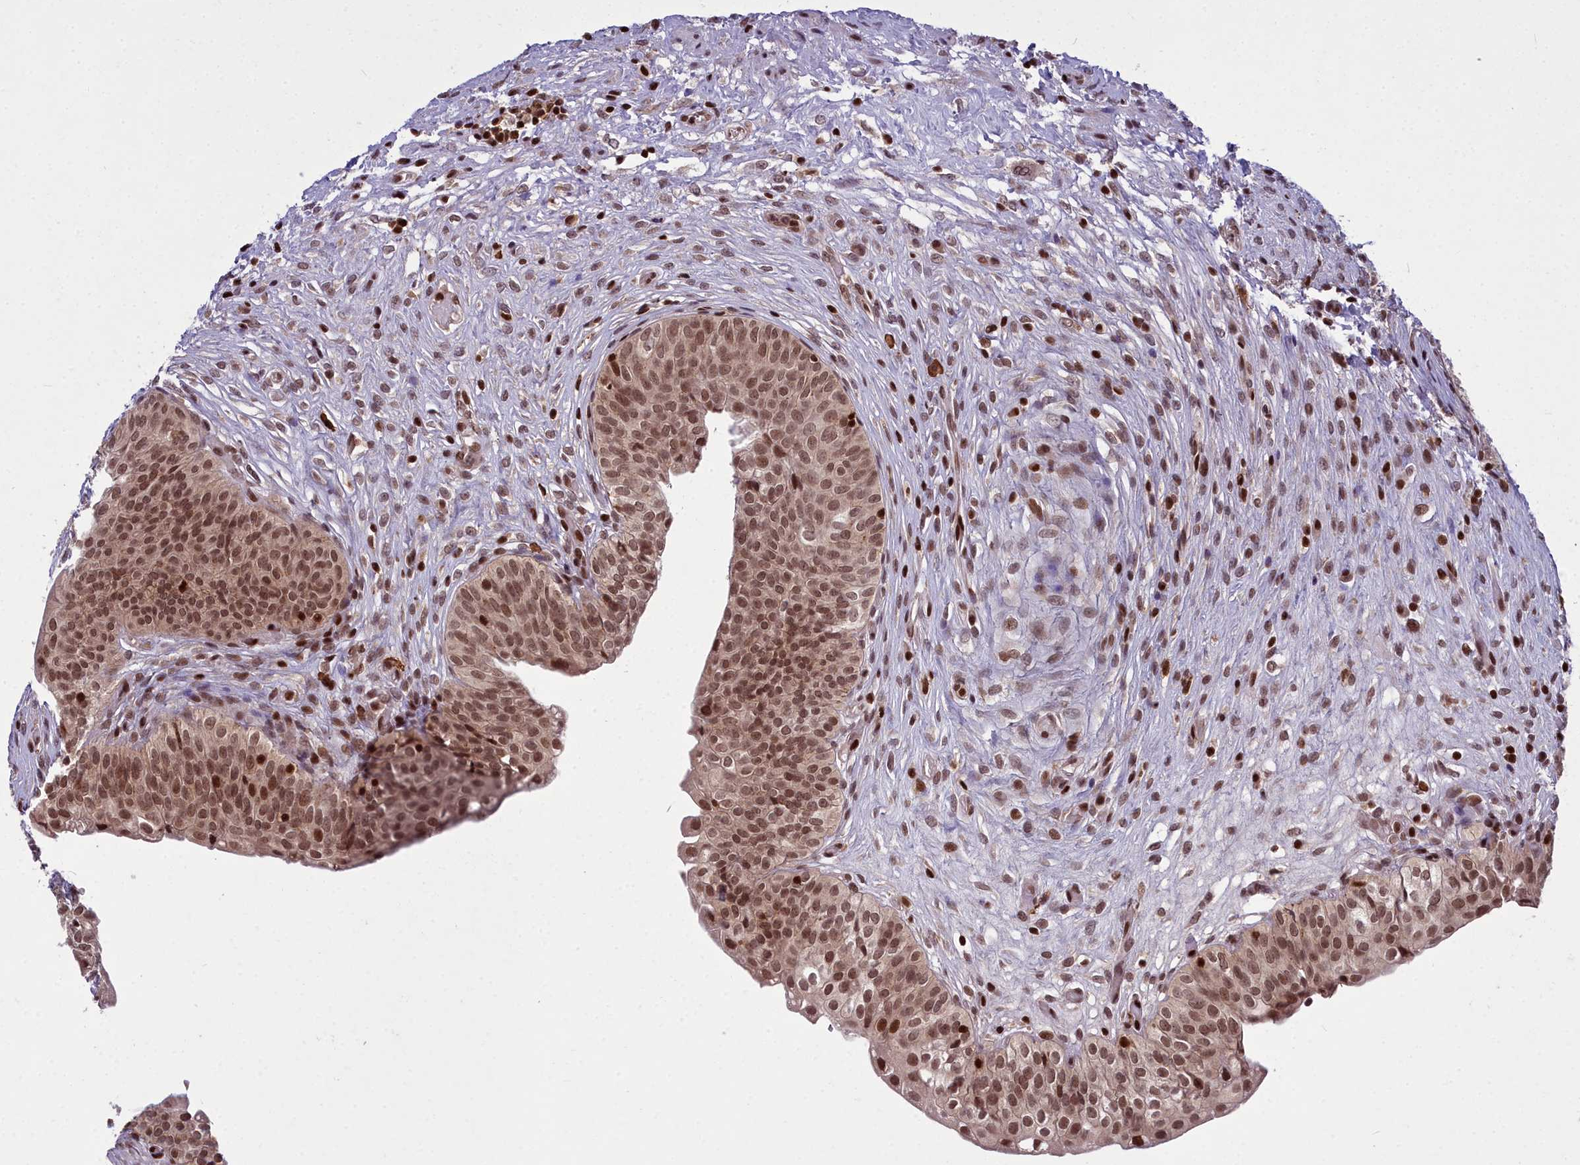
{"staining": {"intensity": "moderate", "quantity": ">75%", "location": "nuclear"}, "tissue": "urinary bladder", "cell_type": "Urothelial cells", "image_type": "normal", "snomed": [{"axis": "morphology", "description": "Normal tissue, NOS"}, {"axis": "topography", "description": "Urinary bladder"}], "caption": "High-magnification brightfield microscopy of normal urinary bladder stained with DAB (3,3'-diaminobenzidine) (brown) and counterstained with hematoxylin (blue). urothelial cells exhibit moderate nuclear staining is identified in about>75% of cells. Nuclei are stained in blue.", "gene": "GMEB1", "patient": {"sex": "male", "age": 55}}